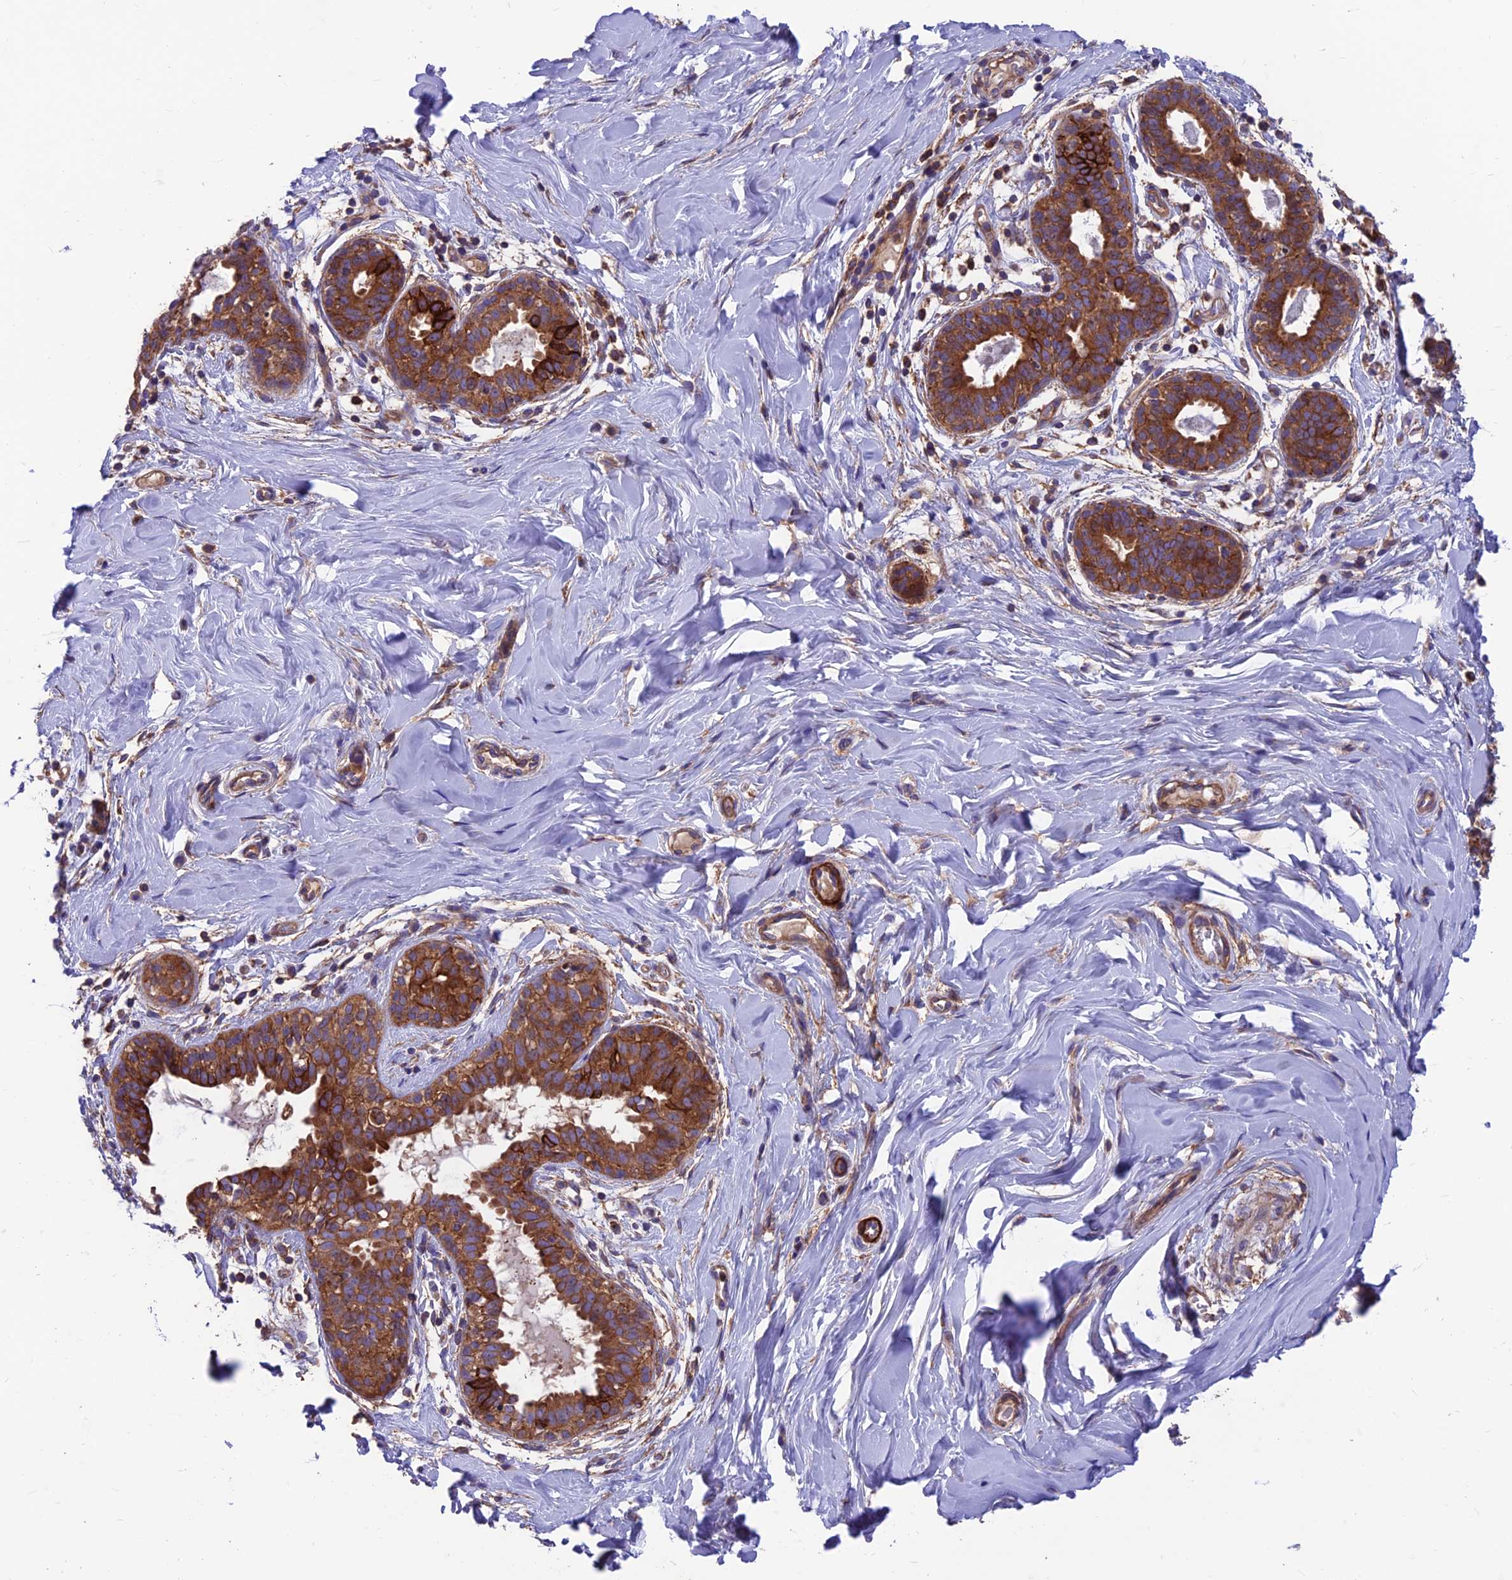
{"staining": {"intensity": "negative", "quantity": "none", "location": "none"}, "tissue": "adipose tissue", "cell_type": "Adipocytes", "image_type": "normal", "snomed": [{"axis": "morphology", "description": "Normal tissue, NOS"}, {"axis": "topography", "description": "Breast"}], "caption": "This is a photomicrograph of immunohistochemistry (IHC) staining of unremarkable adipose tissue, which shows no expression in adipocytes. (Immunohistochemistry (ihc), brightfield microscopy, high magnification).", "gene": "VPS16", "patient": {"sex": "female", "age": 26}}